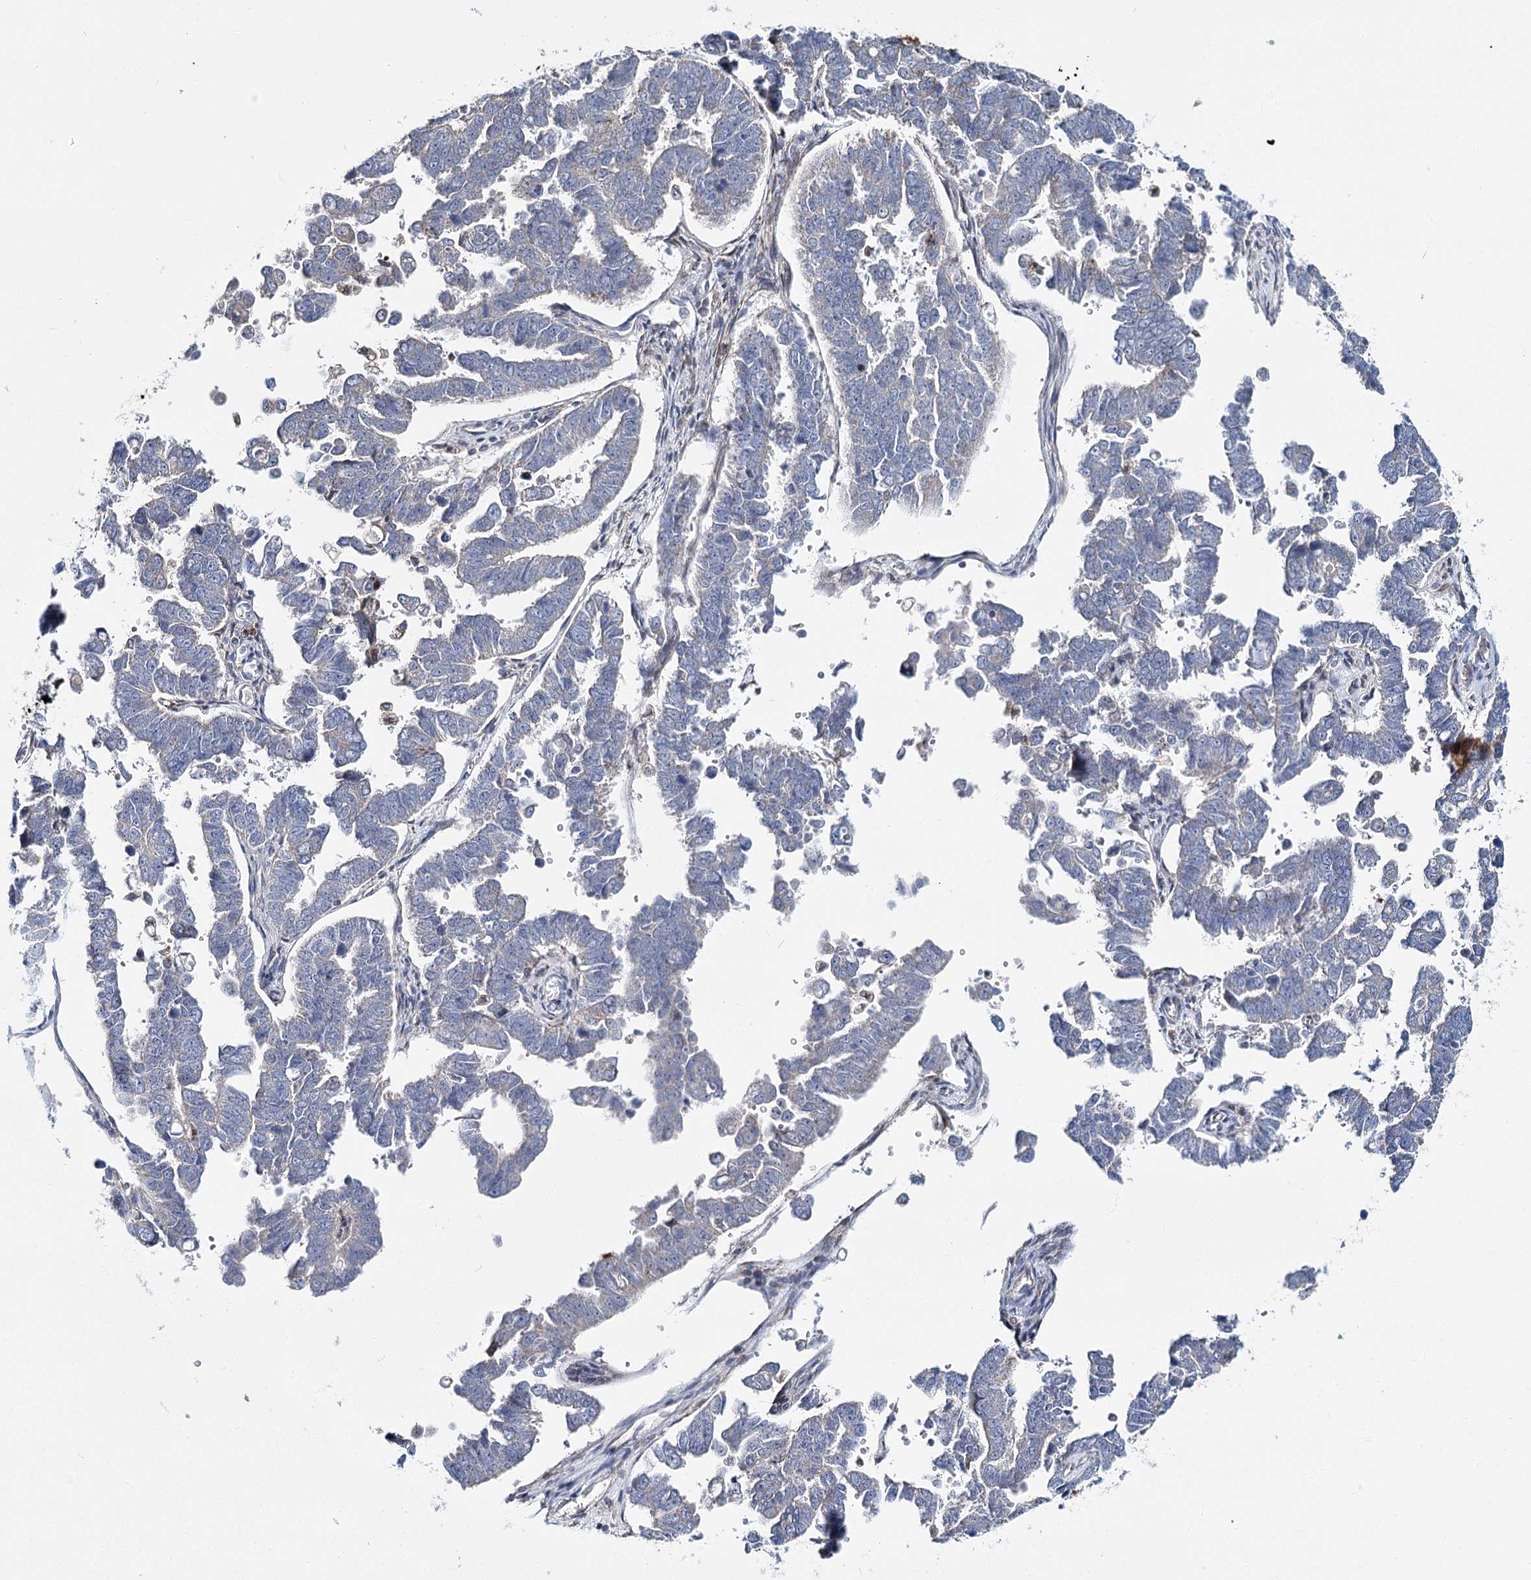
{"staining": {"intensity": "negative", "quantity": "none", "location": "none"}, "tissue": "endometrial cancer", "cell_type": "Tumor cells", "image_type": "cancer", "snomed": [{"axis": "morphology", "description": "Adenocarcinoma, NOS"}, {"axis": "topography", "description": "Endometrium"}], "caption": "Immunohistochemistry histopathology image of neoplastic tissue: human endometrial cancer (adenocarcinoma) stained with DAB demonstrates no significant protein positivity in tumor cells.", "gene": "CPLANE1", "patient": {"sex": "female", "age": 75}}